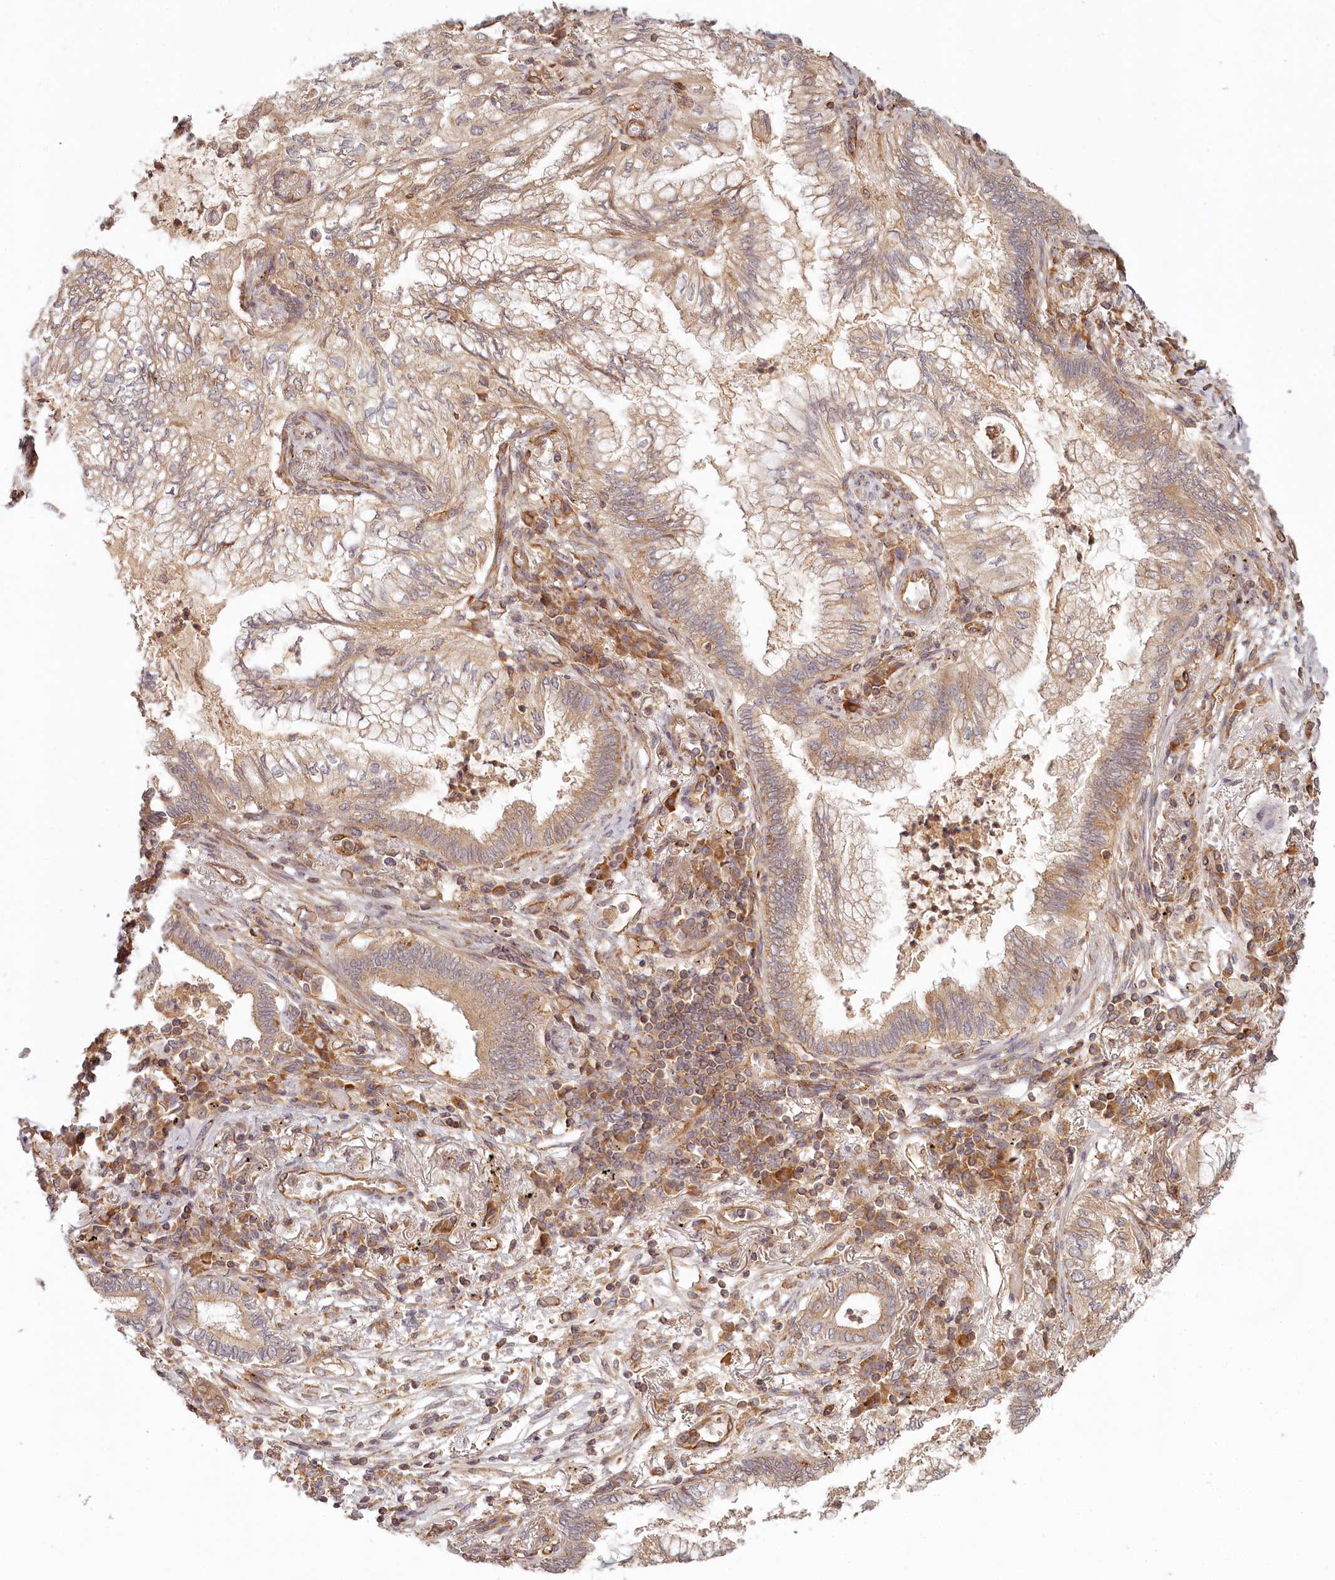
{"staining": {"intensity": "moderate", "quantity": "25%-75%", "location": "cytoplasmic/membranous"}, "tissue": "lung cancer", "cell_type": "Tumor cells", "image_type": "cancer", "snomed": [{"axis": "morphology", "description": "Adenocarcinoma, NOS"}, {"axis": "topography", "description": "Lung"}], "caption": "DAB immunohistochemical staining of human lung cancer (adenocarcinoma) demonstrates moderate cytoplasmic/membranous protein staining in about 25%-75% of tumor cells.", "gene": "TMIE", "patient": {"sex": "female", "age": 70}}